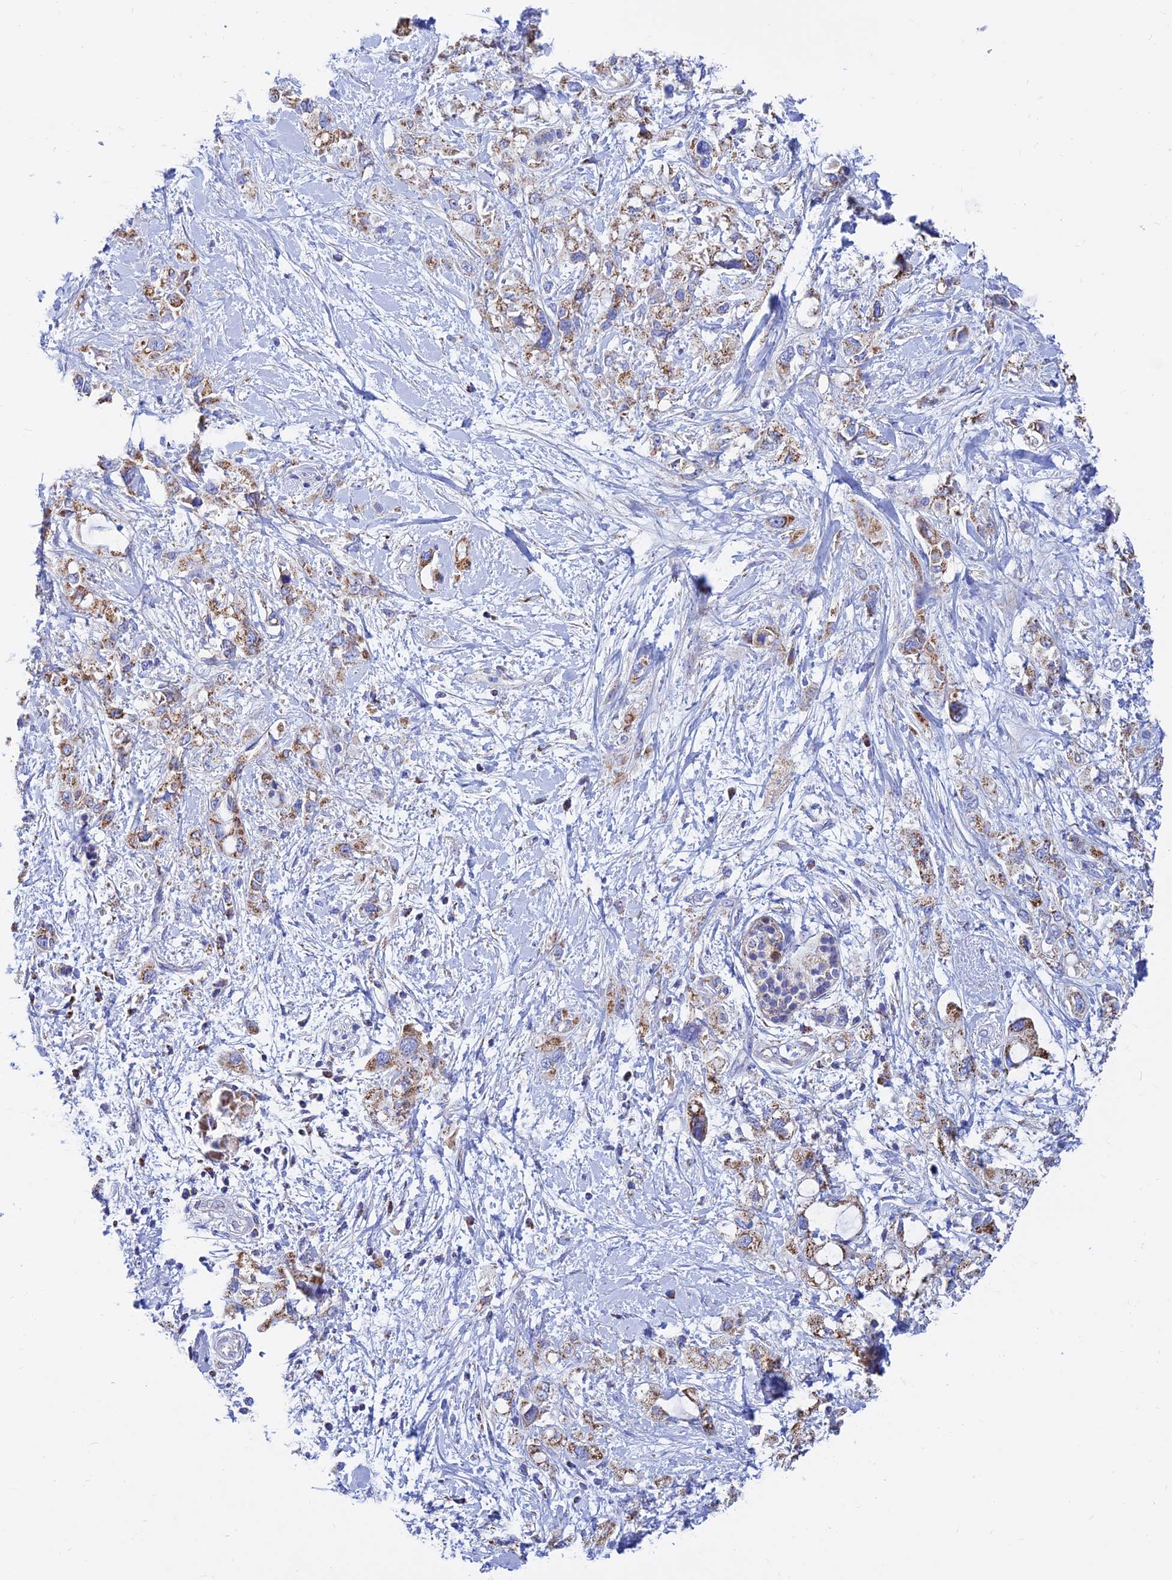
{"staining": {"intensity": "moderate", "quantity": ">75%", "location": "cytoplasmic/membranous"}, "tissue": "pancreatic cancer", "cell_type": "Tumor cells", "image_type": "cancer", "snomed": [{"axis": "morphology", "description": "Adenocarcinoma, NOS"}, {"axis": "topography", "description": "Pancreas"}], "caption": "Protein staining reveals moderate cytoplasmic/membranous expression in about >75% of tumor cells in pancreatic cancer (adenocarcinoma).", "gene": "MGST1", "patient": {"sex": "female", "age": 56}}